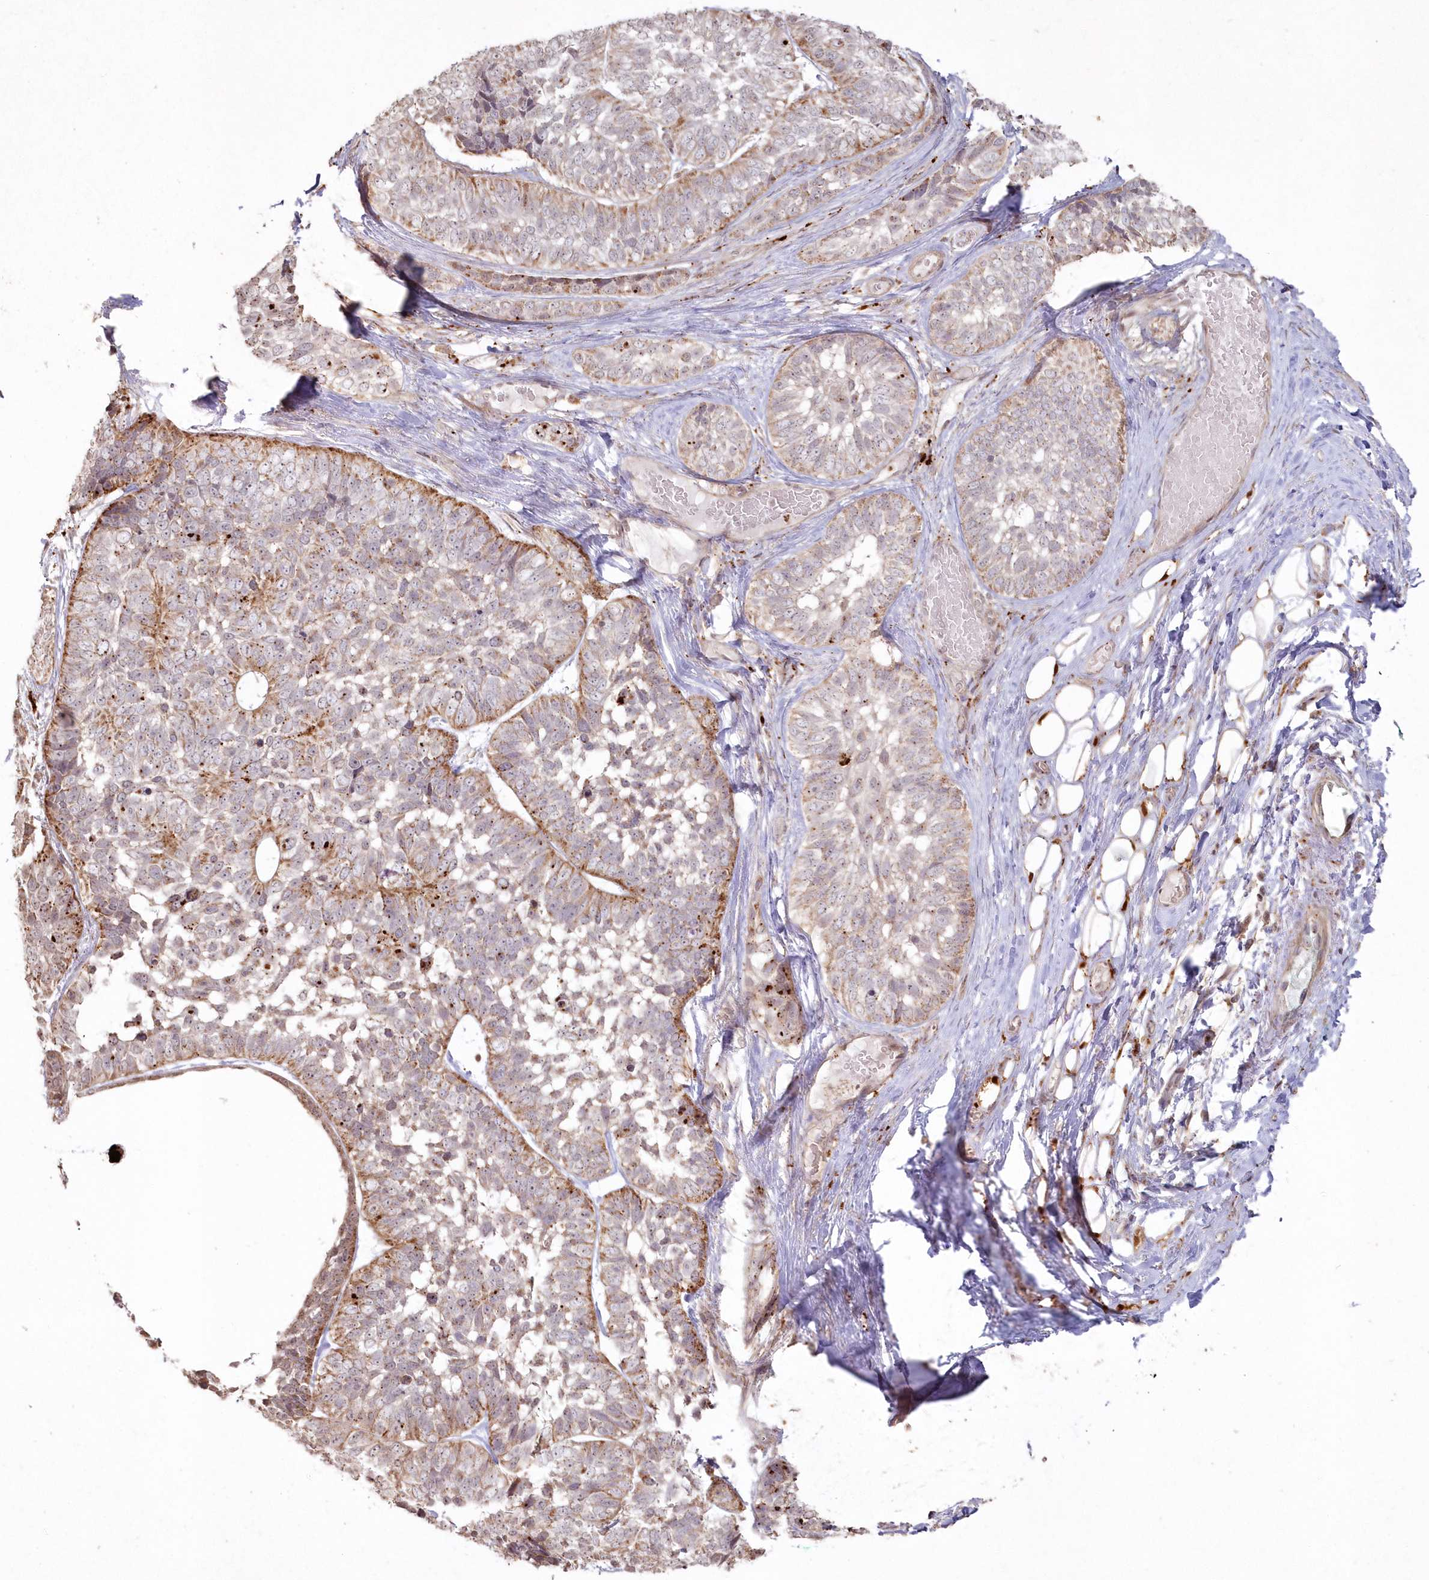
{"staining": {"intensity": "moderate", "quantity": "<25%", "location": "cytoplasmic/membranous"}, "tissue": "skin cancer", "cell_type": "Tumor cells", "image_type": "cancer", "snomed": [{"axis": "morphology", "description": "Basal cell carcinoma"}, {"axis": "topography", "description": "Skin"}], "caption": "Immunohistochemistry (IHC) photomicrograph of neoplastic tissue: human skin cancer (basal cell carcinoma) stained using IHC displays low levels of moderate protein expression localized specifically in the cytoplasmic/membranous of tumor cells, appearing as a cytoplasmic/membranous brown color.", "gene": "ARSB", "patient": {"sex": "male", "age": 62}}